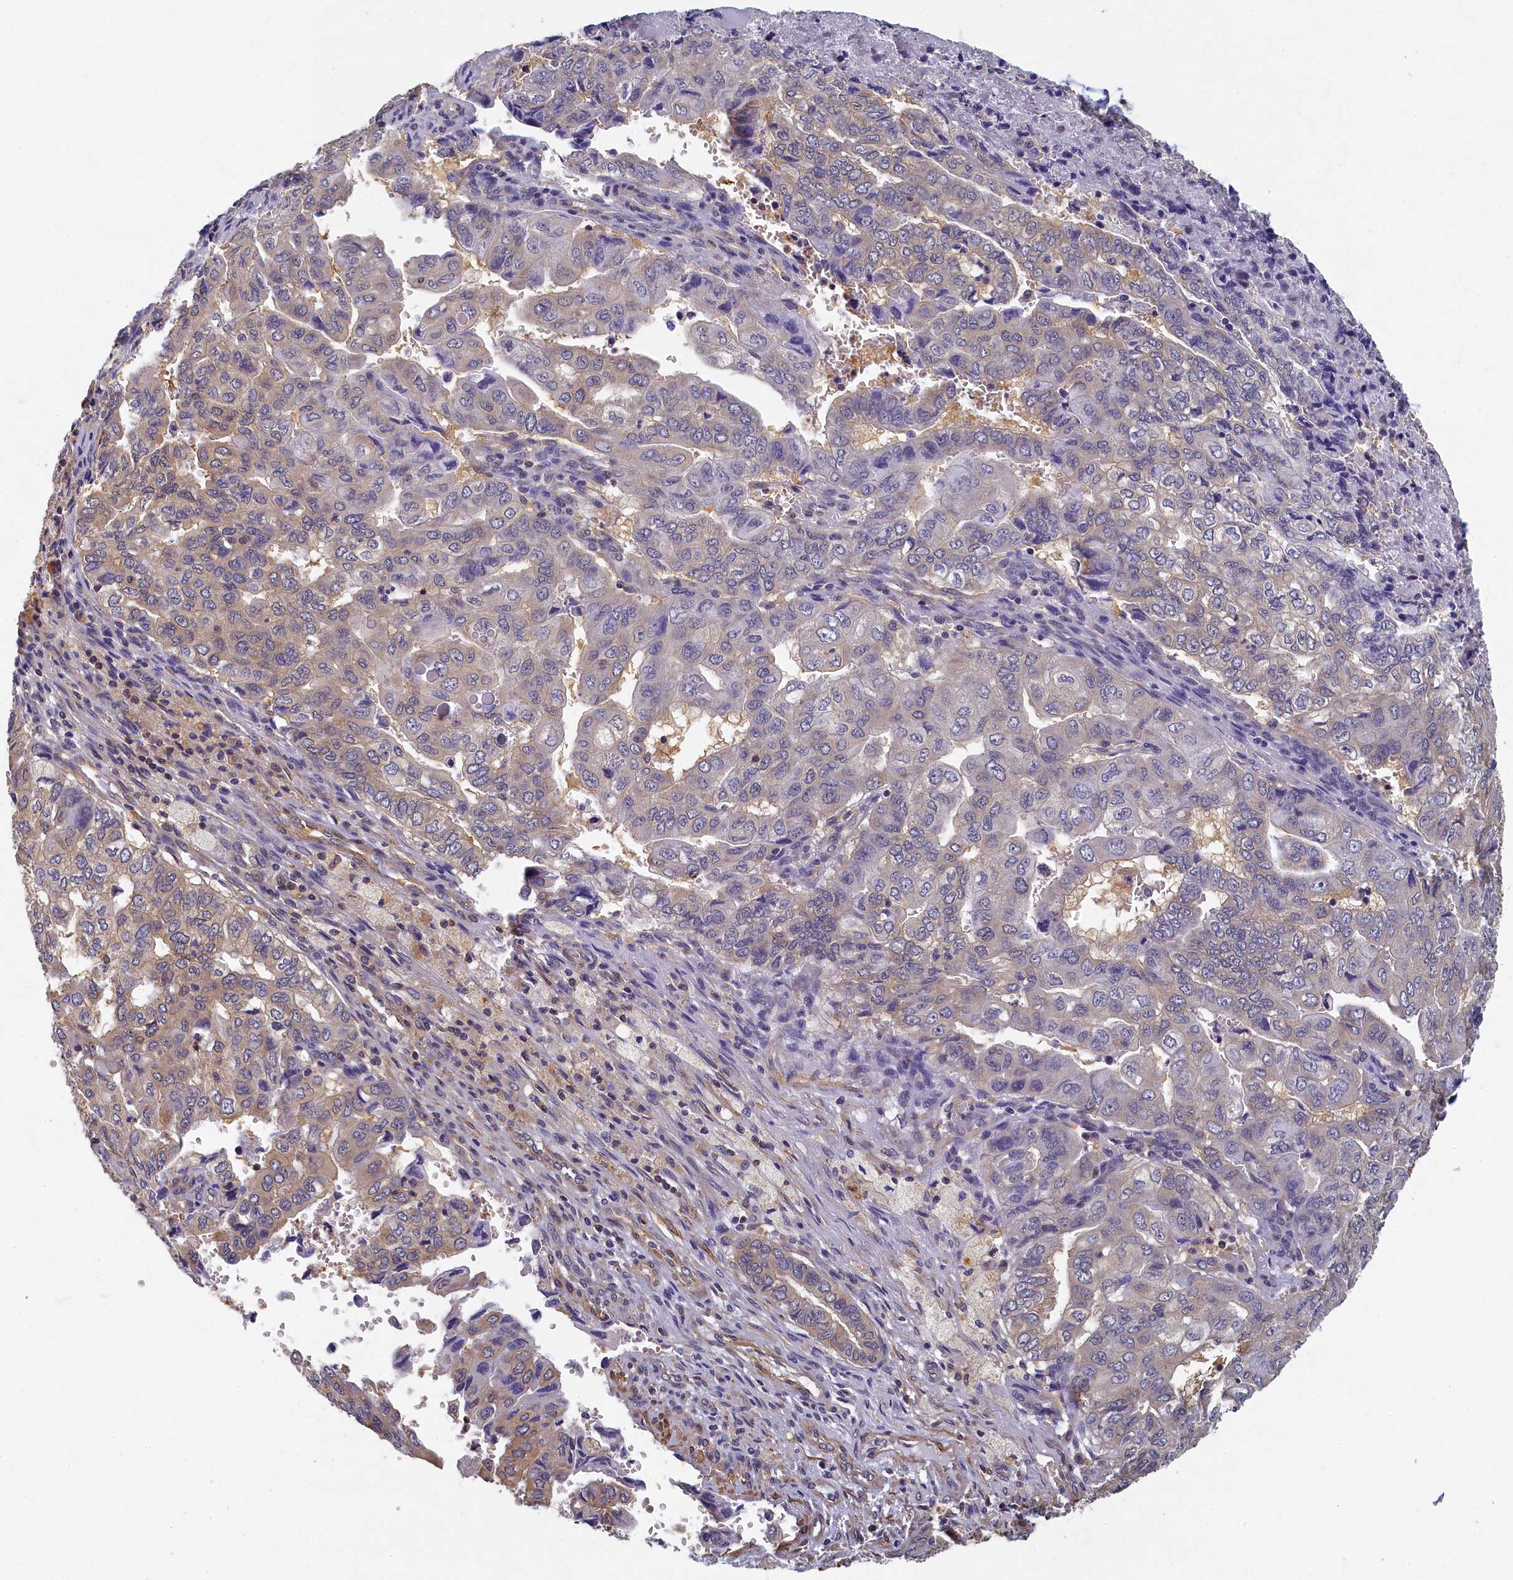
{"staining": {"intensity": "moderate", "quantity": "<25%", "location": "cytoplasmic/membranous"}, "tissue": "pancreatic cancer", "cell_type": "Tumor cells", "image_type": "cancer", "snomed": [{"axis": "morphology", "description": "Adenocarcinoma, NOS"}, {"axis": "topography", "description": "Pancreas"}], "caption": "IHC (DAB (3,3'-diaminobenzidine)) staining of human pancreatic cancer demonstrates moderate cytoplasmic/membranous protein expression in approximately <25% of tumor cells. Nuclei are stained in blue.", "gene": "TBCB", "patient": {"sex": "male", "age": 51}}